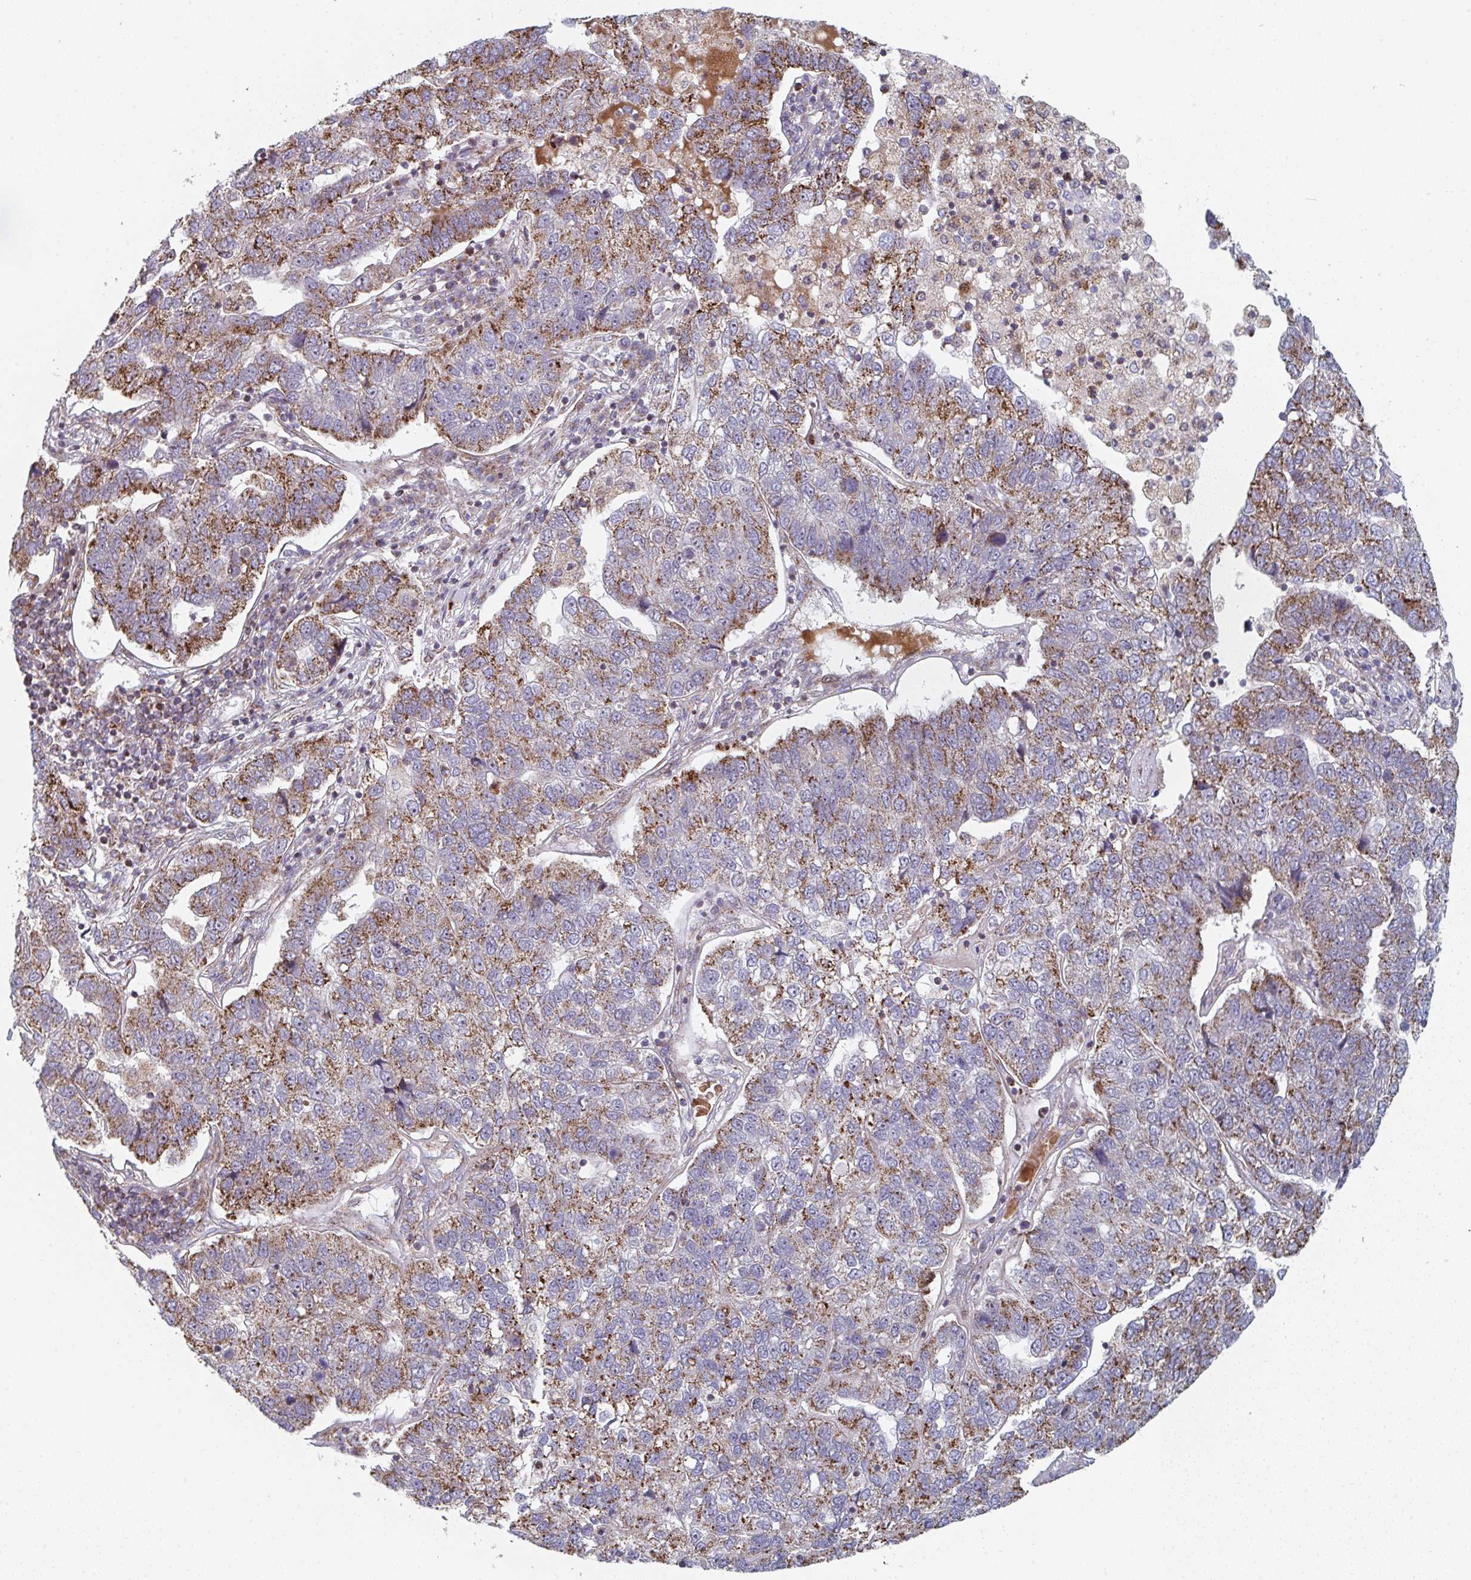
{"staining": {"intensity": "moderate", "quantity": ">75%", "location": "cytoplasmic/membranous"}, "tissue": "pancreatic cancer", "cell_type": "Tumor cells", "image_type": "cancer", "snomed": [{"axis": "morphology", "description": "Adenocarcinoma, NOS"}, {"axis": "topography", "description": "Pancreas"}], "caption": "Protein analysis of pancreatic adenocarcinoma tissue shows moderate cytoplasmic/membranous positivity in approximately >75% of tumor cells.", "gene": "ZNF644", "patient": {"sex": "female", "age": 61}}